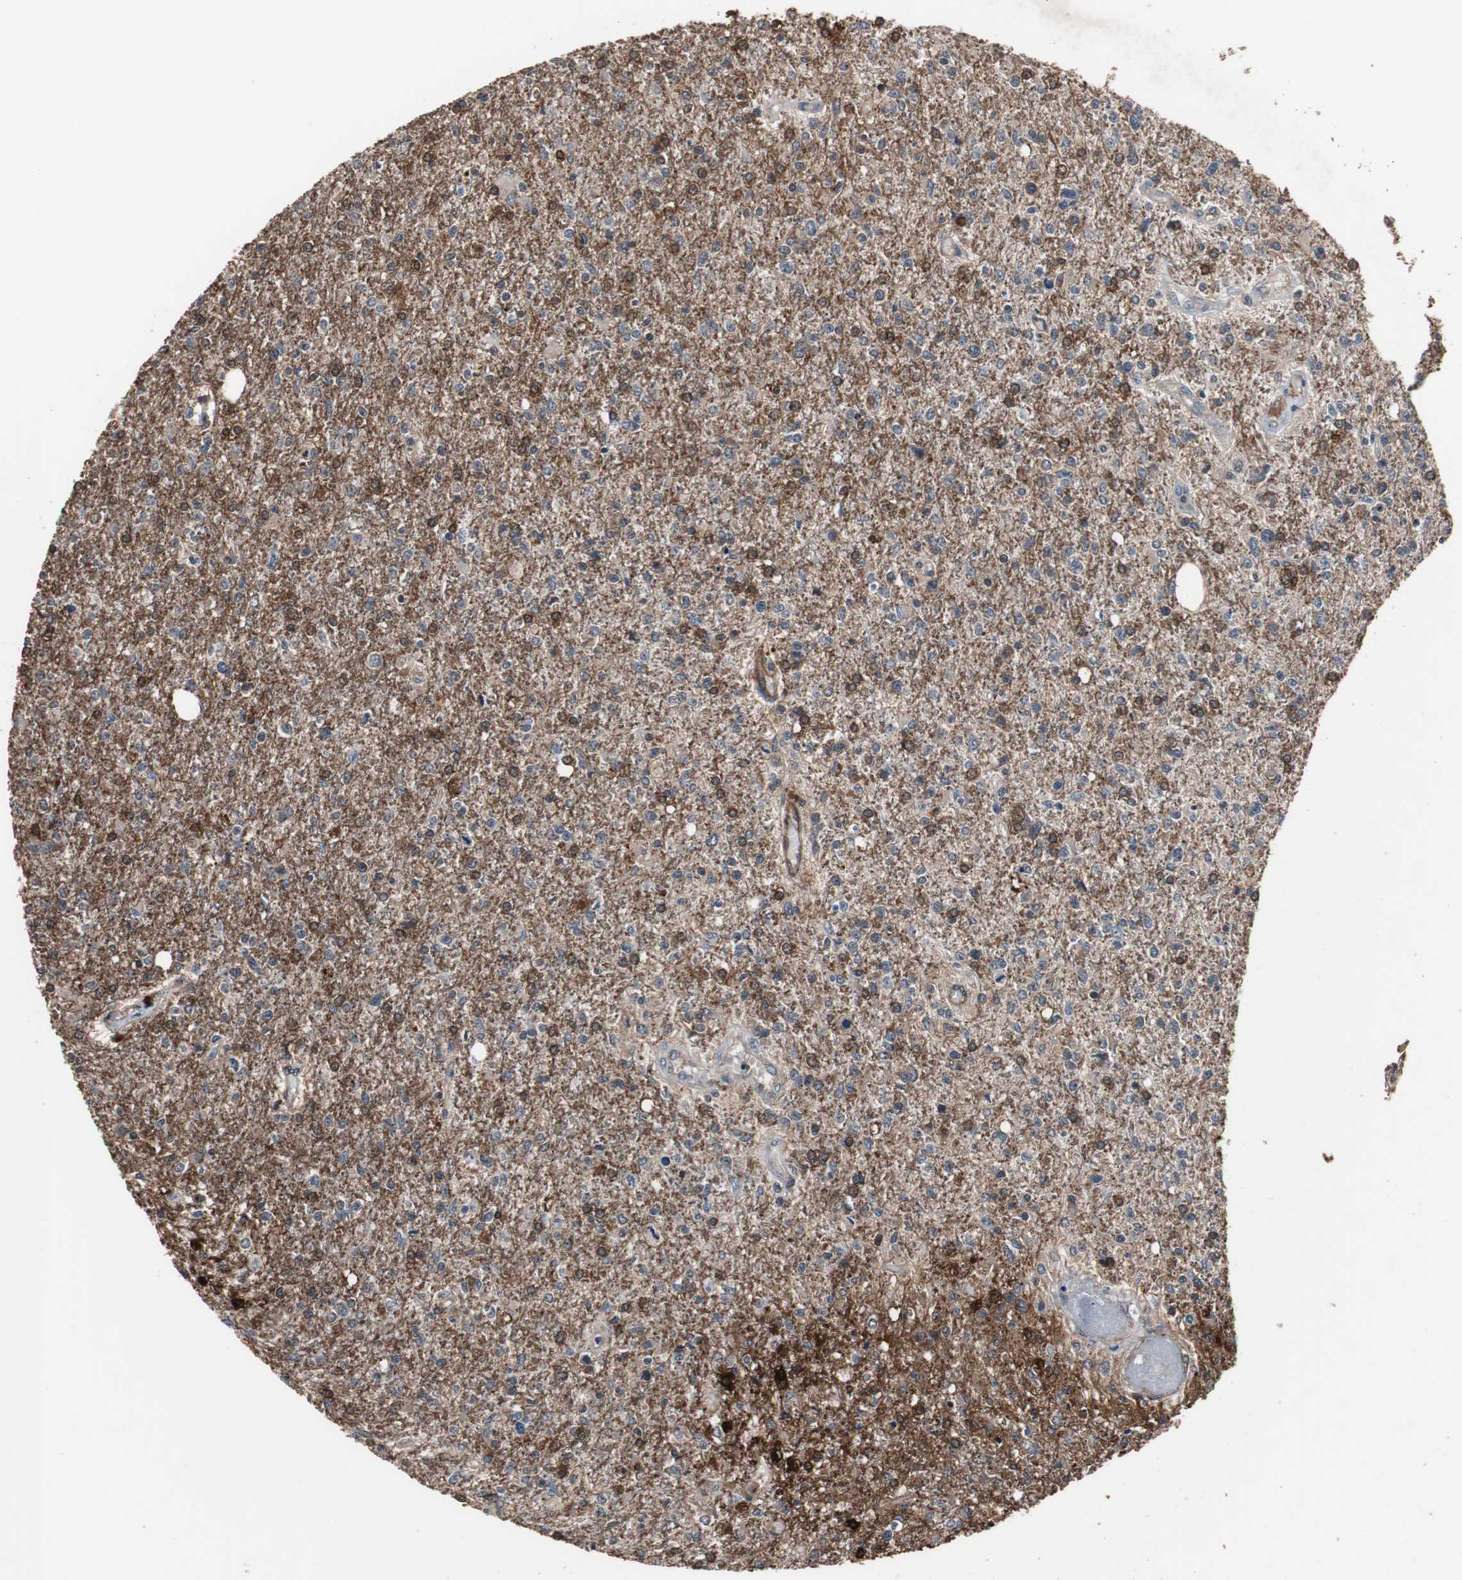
{"staining": {"intensity": "moderate", "quantity": "25%-75%", "location": "cytoplasmic/membranous,nuclear"}, "tissue": "glioma", "cell_type": "Tumor cells", "image_type": "cancer", "snomed": [{"axis": "morphology", "description": "Glioma, malignant, High grade"}, {"axis": "topography", "description": "Cerebral cortex"}], "caption": "Moderate cytoplasmic/membranous and nuclear staining is appreciated in about 25%-75% of tumor cells in glioma.", "gene": "NDRG1", "patient": {"sex": "male", "age": 76}}